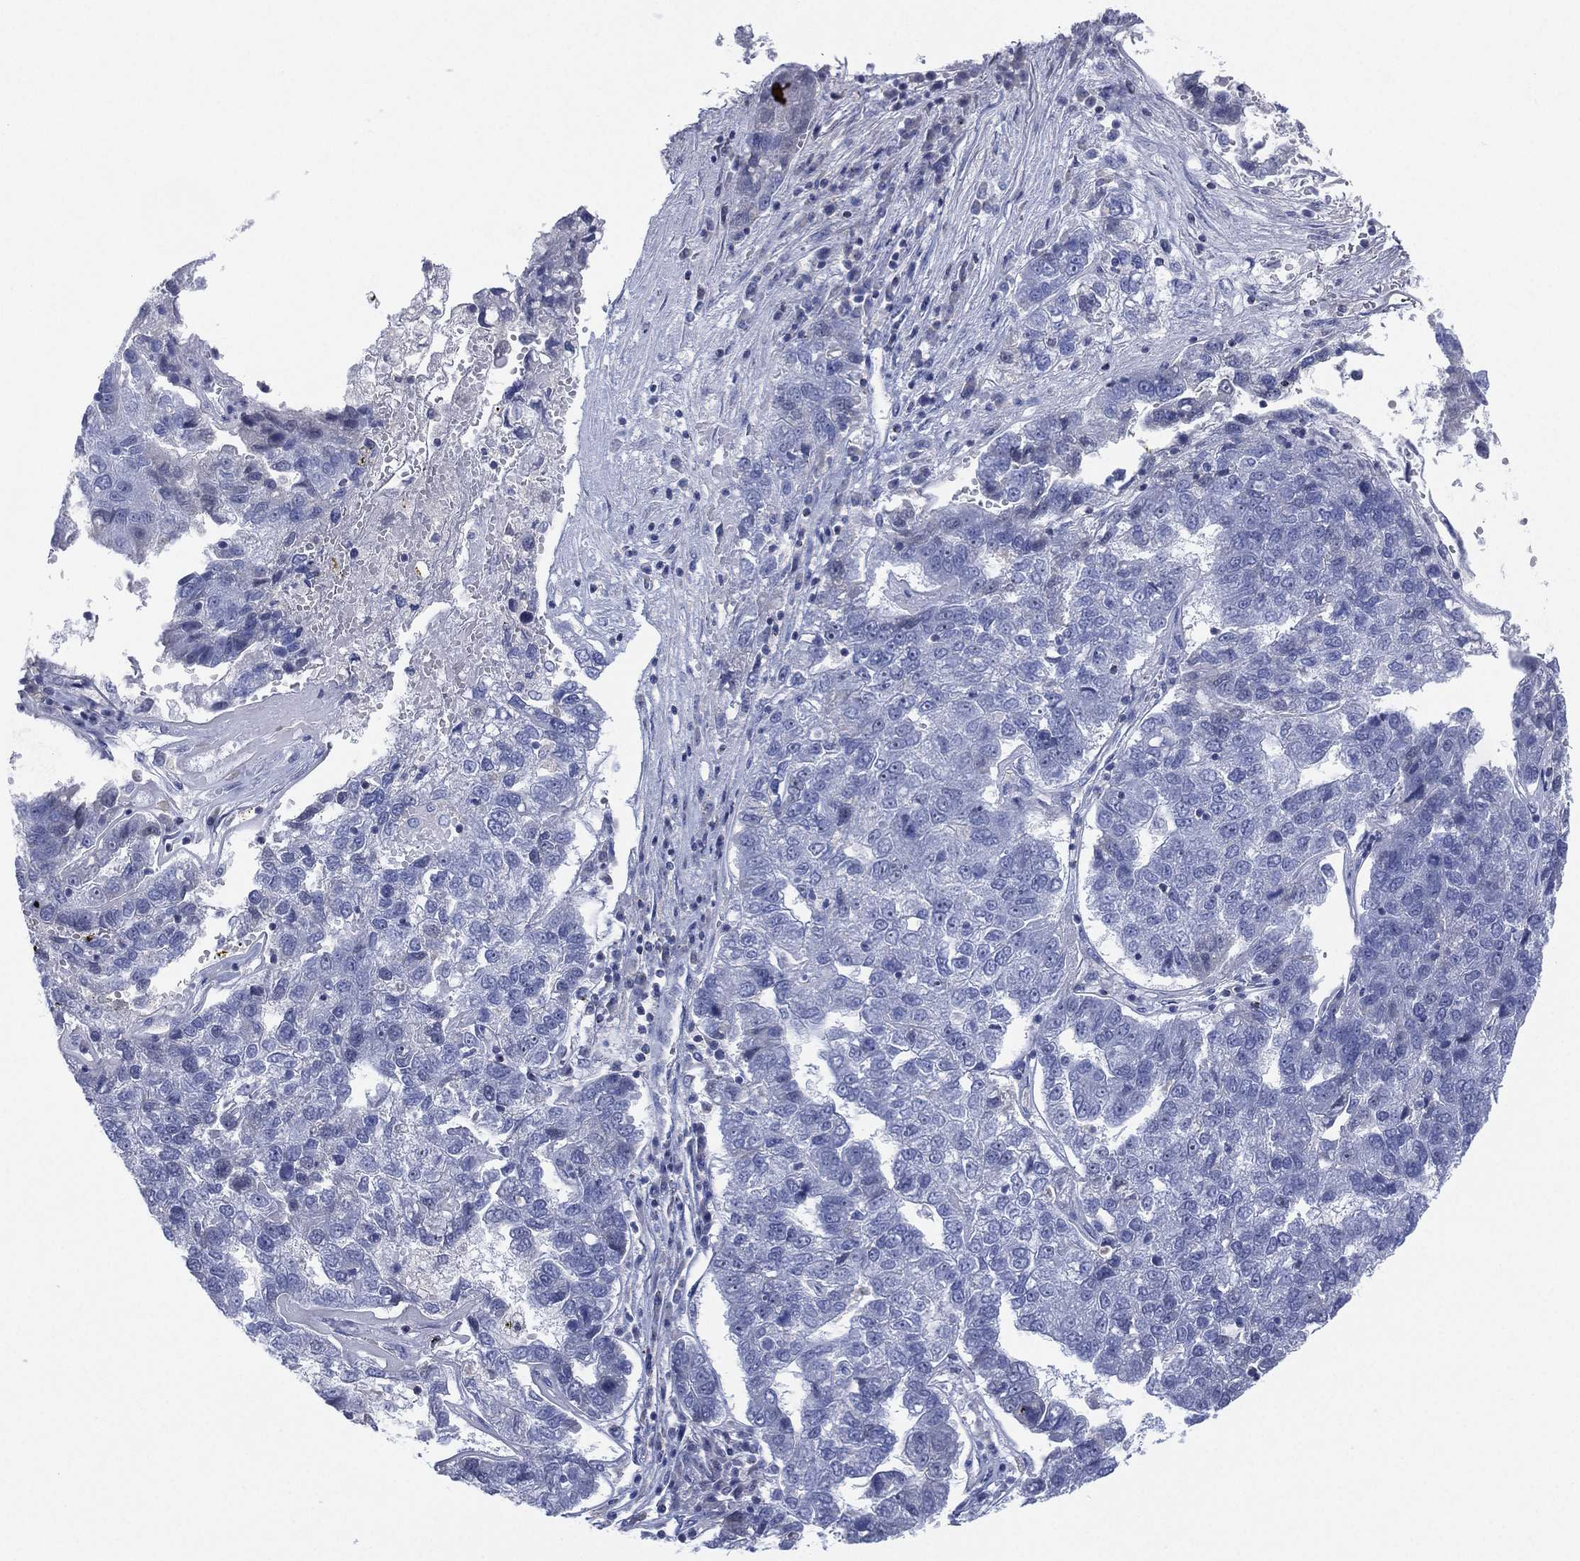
{"staining": {"intensity": "negative", "quantity": "none", "location": "none"}, "tissue": "pancreatic cancer", "cell_type": "Tumor cells", "image_type": "cancer", "snomed": [{"axis": "morphology", "description": "Adenocarcinoma, NOS"}, {"axis": "topography", "description": "Pancreas"}], "caption": "IHC micrograph of neoplastic tissue: human adenocarcinoma (pancreatic) stained with DAB (3,3'-diaminobenzidine) shows no significant protein expression in tumor cells.", "gene": "SEPTIN1", "patient": {"sex": "female", "age": 61}}